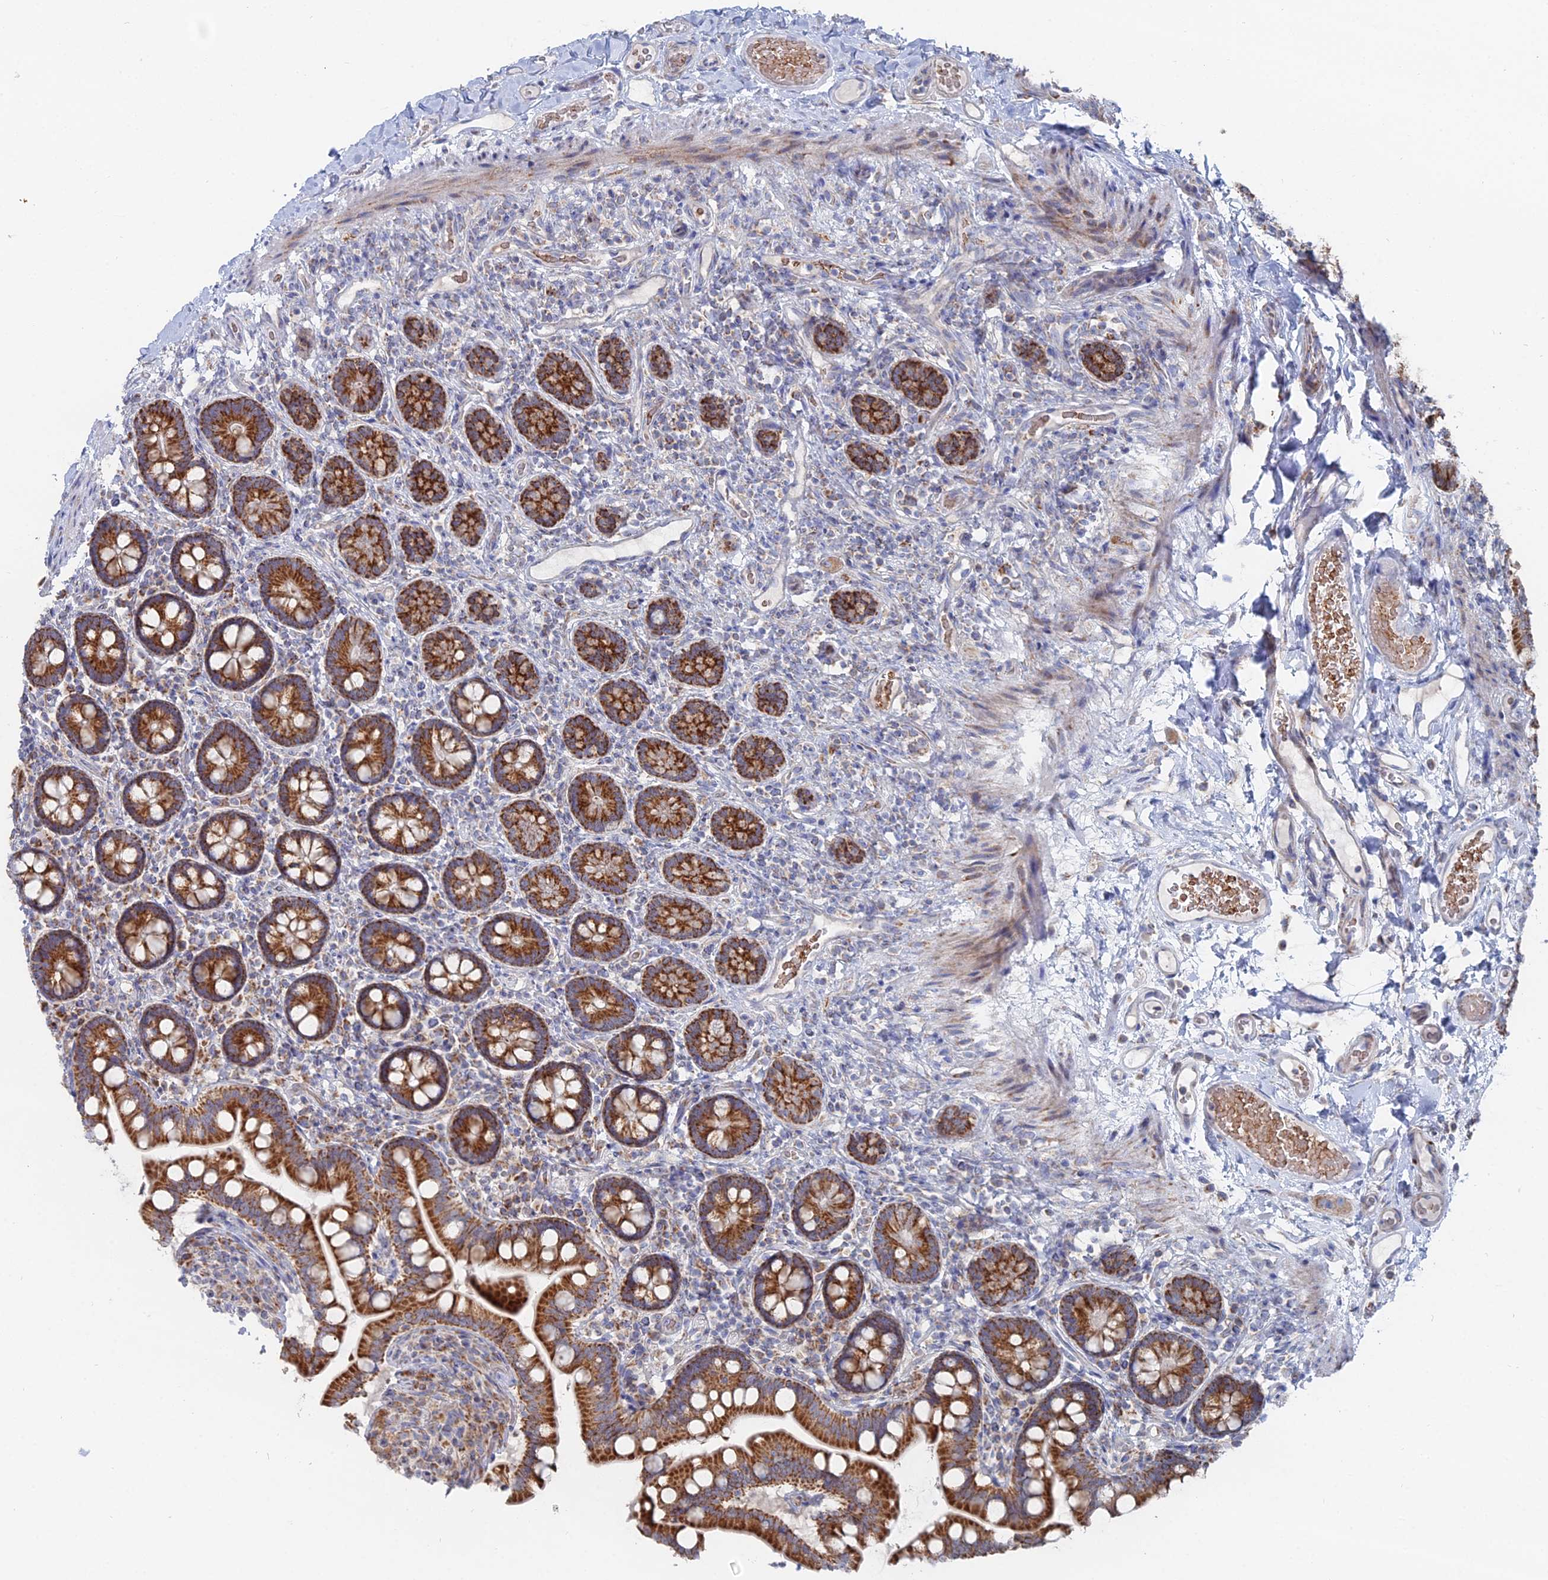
{"staining": {"intensity": "strong", "quantity": ">75%", "location": "cytoplasmic/membranous"}, "tissue": "small intestine", "cell_type": "Glandular cells", "image_type": "normal", "snomed": [{"axis": "morphology", "description": "Normal tissue, NOS"}, {"axis": "topography", "description": "Small intestine"}], "caption": "Immunohistochemical staining of benign small intestine reveals strong cytoplasmic/membranous protein expression in about >75% of glandular cells. Nuclei are stained in blue.", "gene": "MPC1", "patient": {"sex": "female", "age": 64}}